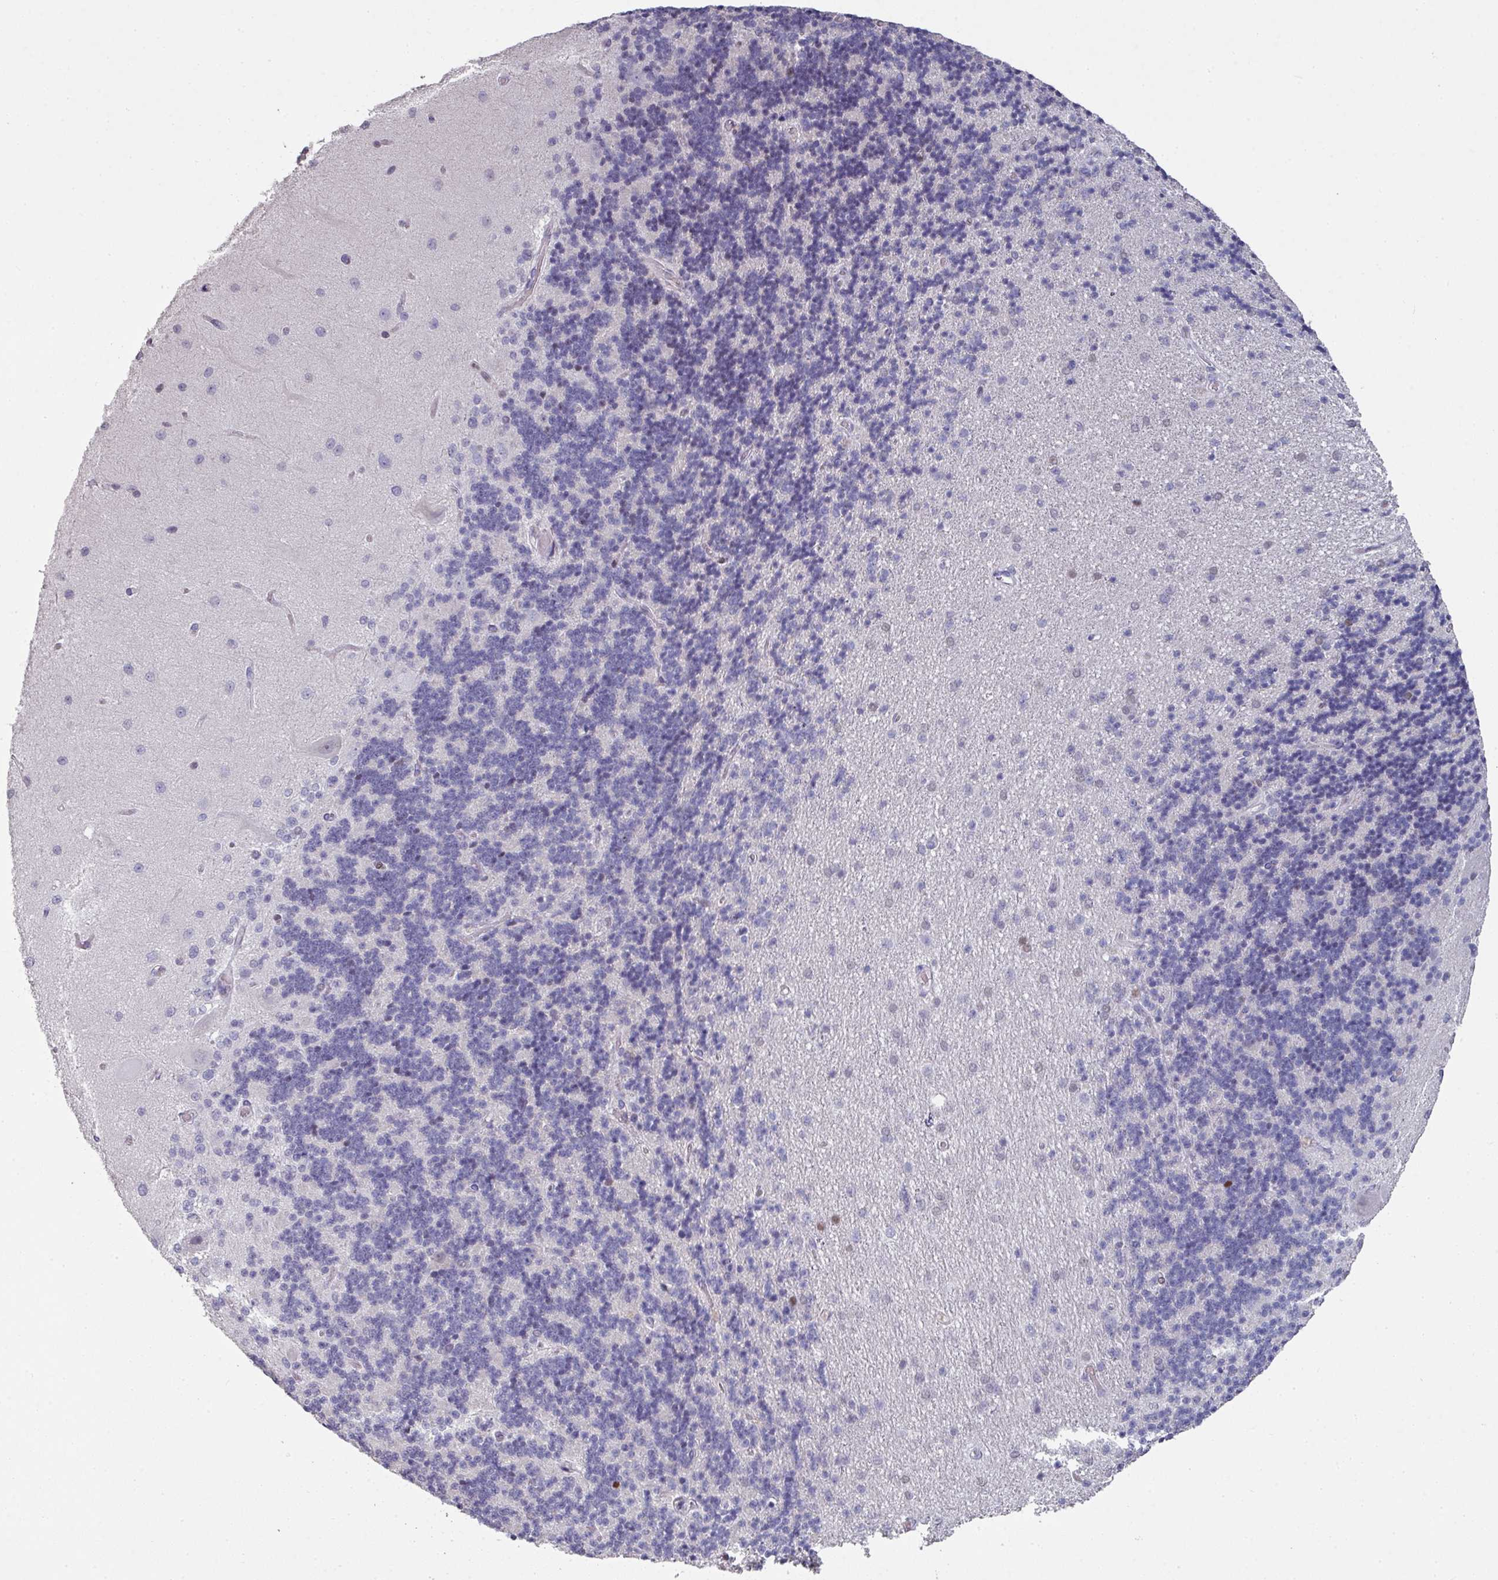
{"staining": {"intensity": "negative", "quantity": "none", "location": "none"}, "tissue": "cerebellum", "cell_type": "Cells in granular layer", "image_type": "normal", "snomed": [{"axis": "morphology", "description": "Normal tissue, NOS"}, {"axis": "topography", "description": "Cerebellum"}], "caption": "Immunohistochemistry histopathology image of normal cerebellum stained for a protein (brown), which displays no staining in cells in granular layer. Brightfield microscopy of immunohistochemistry stained with DAB (3,3'-diaminobenzidine) (brown) and hematoxylin (blue), captured at high magnification.", "gene": "GTF2H3", "patient": {"sex": "female", "age": 29}}